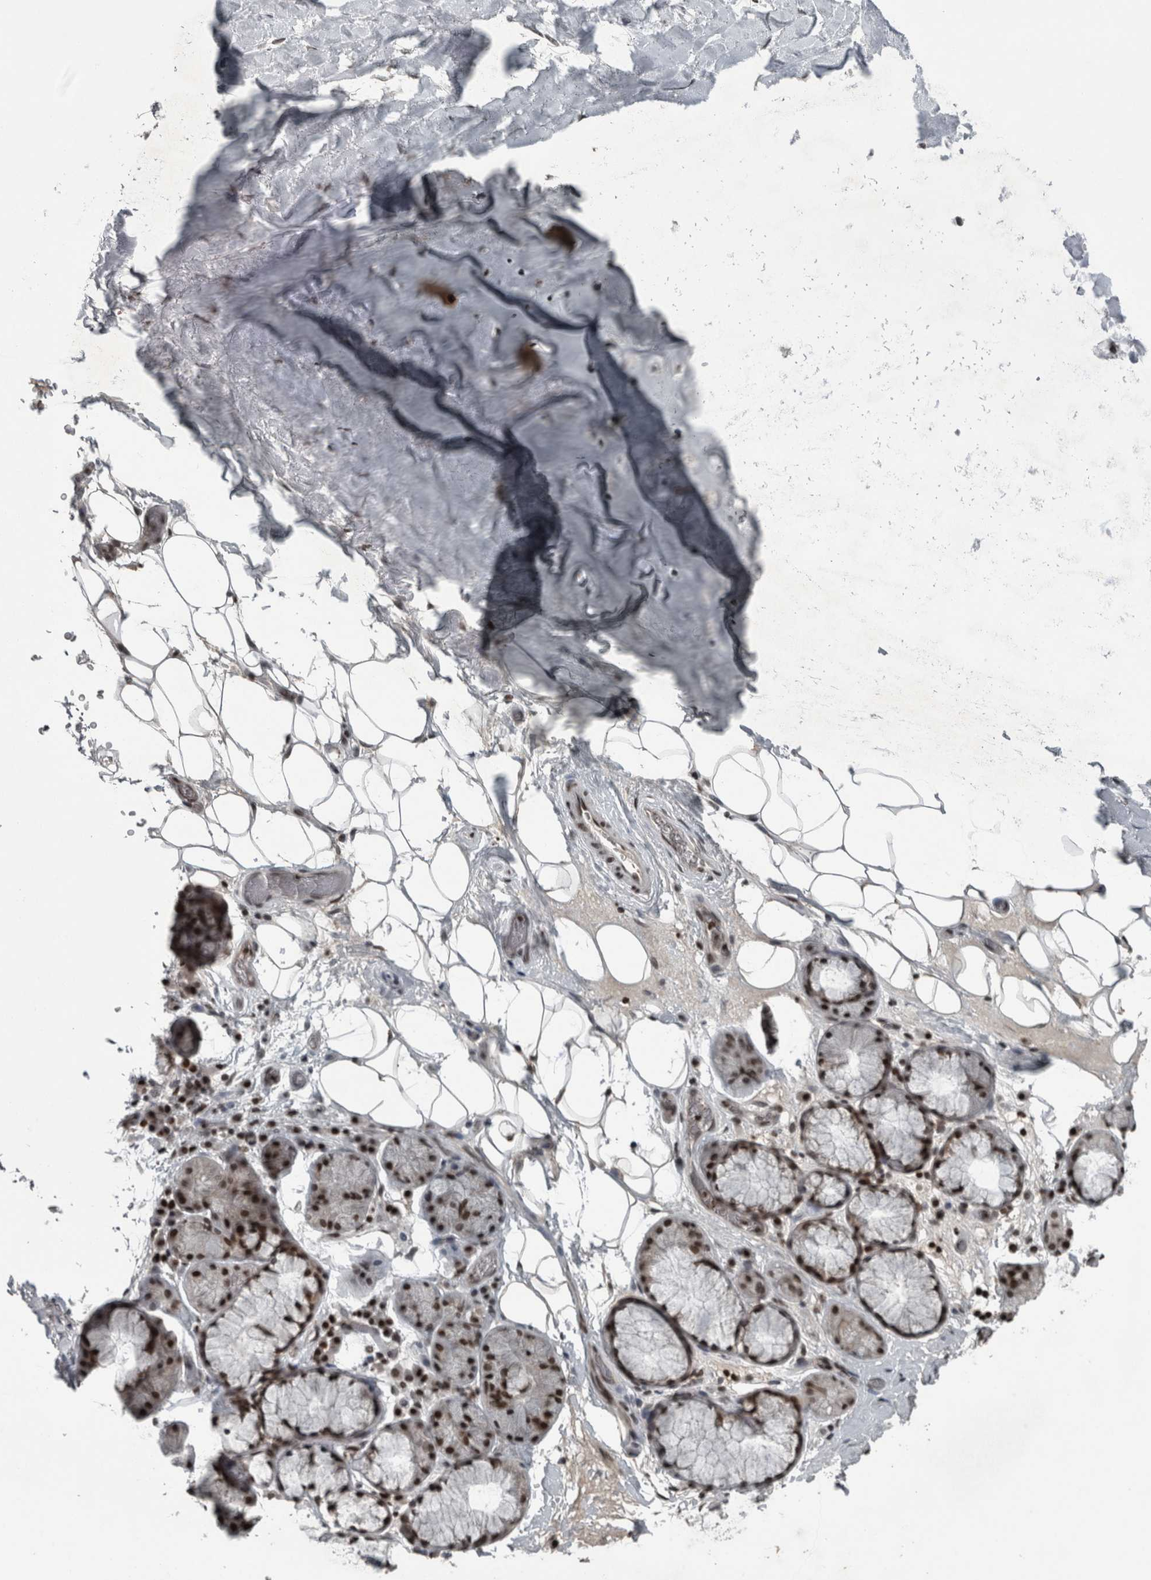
{"staining": {"intensity": "moderate", "quantity": ">75%", "location": "nuclear"}, "tissue": "adipose tissue", "cell_type": "Adipocytes", "image_type": "normal", "snomed": [{"axis": "morphology", "description": "Normal tissue, NOS"}, {"axis": "topography", "description": "Cartilage tissue"}], "caption": "Adipose tissue stained for a protein (brown) displays moderate nuclear positive positivity in approximately >75% of adipocytes.", "gene": "UNC50", "patient": {"sex": "female", "age": 63}}